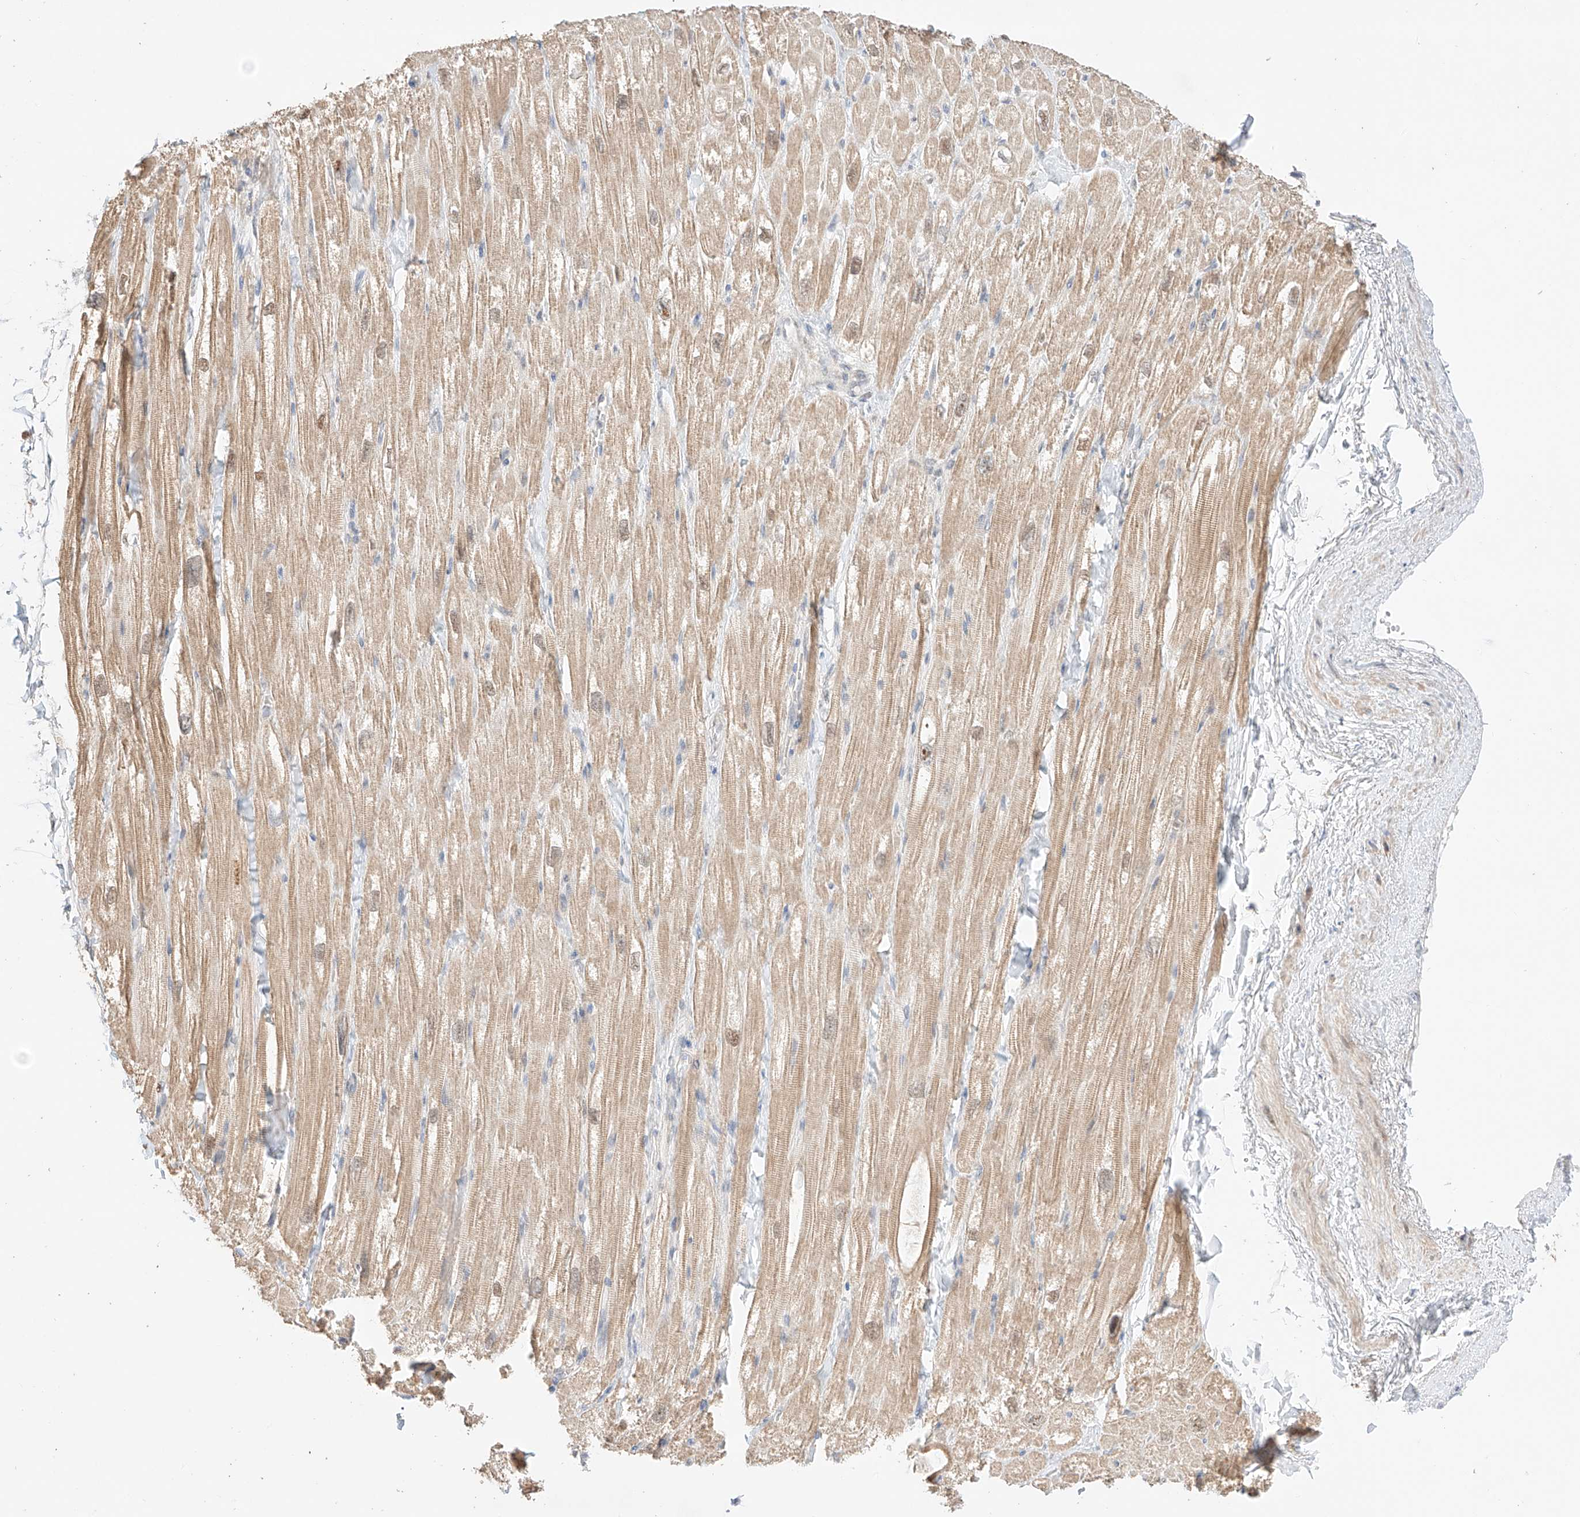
{"staining": {"intensity": "moderate", "quantity": "25%-75%", "location": "cytoplasmic/membranous"}, "tissue": "heart muscle", "cell_type": "Cardiomyocytes", "image_type": "normal", "snomed": [{"axis": "morphology", "description": "Normal tissue, NOS"}, {"axis": "topography", "description": "Heart"}], "caption": "IHC (DAB) staining of benign heart muscle exhibits moderate cytoplasmic/membranous protein staining in about 25%-75% of cardiomyocytes.", "gene": "APIP", "patient": {"sex": "male", "age": 50}}